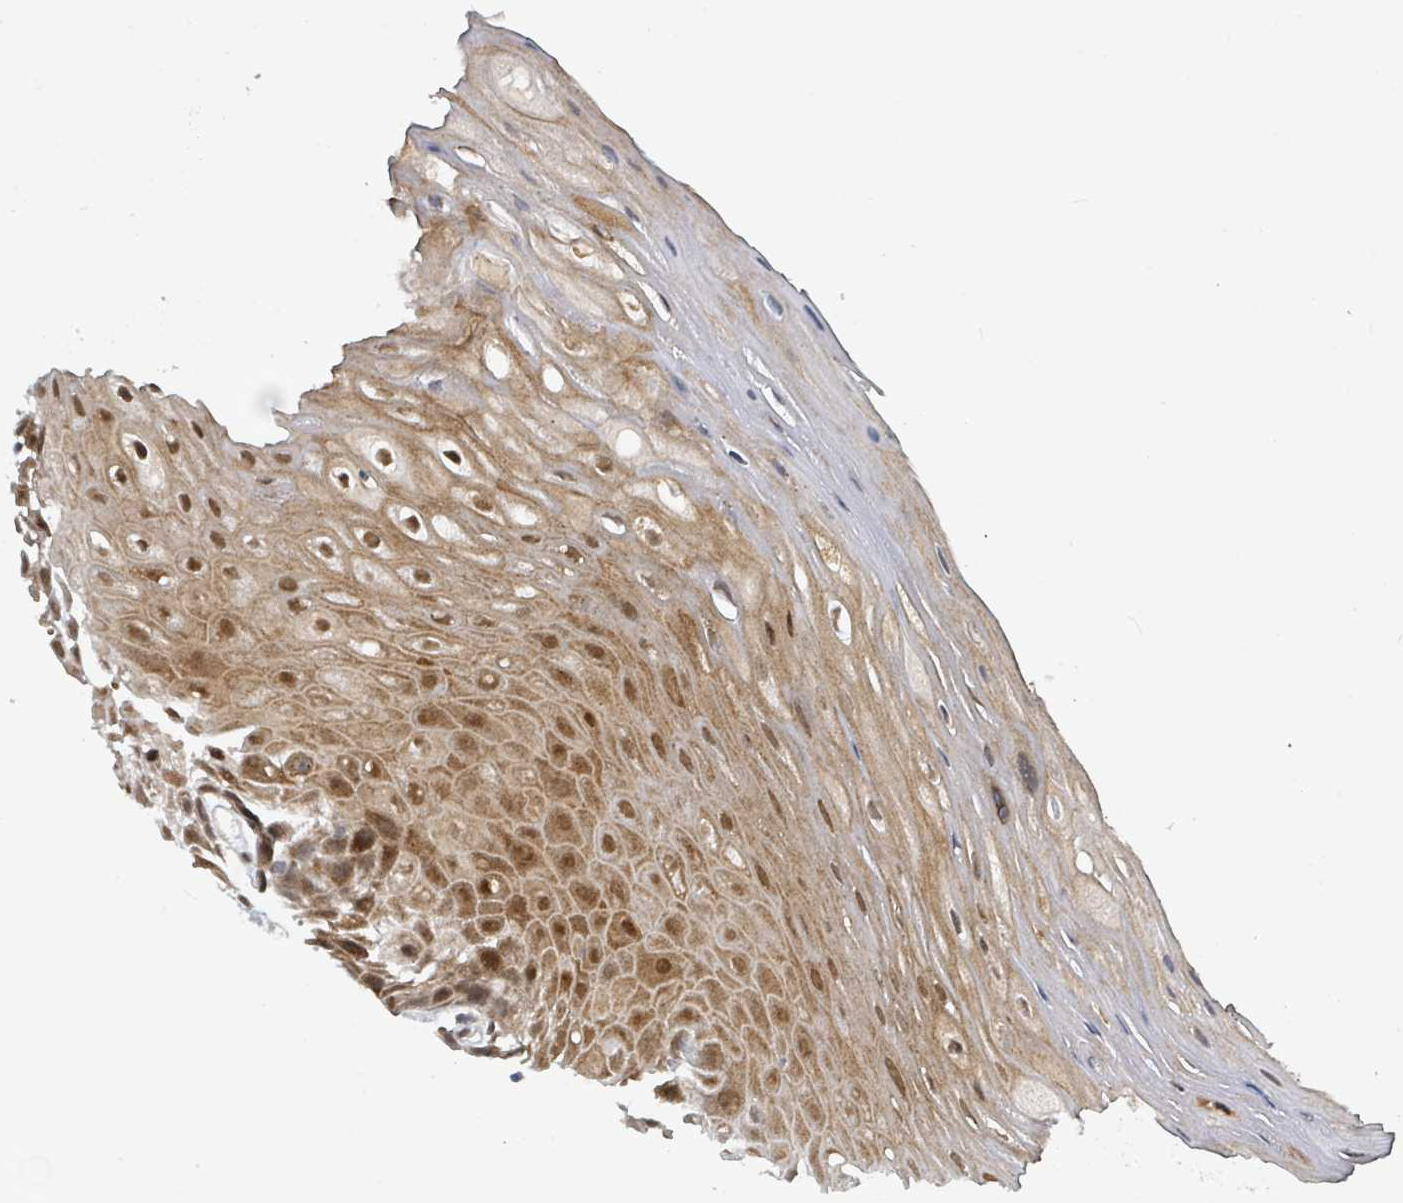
{"staining": {"intensity": "strong", "quantity": ">75%", "location": "cytoplasmic/membranous,nuclear"}, "tissue": "oral mucosa", "cell_type": "Squamous epithelial cells", "image_type": "normal", "snomed": [{"axis": "morphology", "description": "Normal tissue, NOS"}, {"axis": "topography", "description": "Oral tissue"}, {"axis": "topography", "description": "Tounge, NOS"}], "caption": "A micrograph of human oral mucosa stained for a protein exhibits strong cytoplasmic/membranous,nuclear brown staining in squamous epithelial cells. The staining is performed using DAB brown chromogen to label protein expression. The nuclei are counter-stained blue using hematoxylin.", "gene": "GTF3C1", "patient": {"sex": "female", "age": 59}}